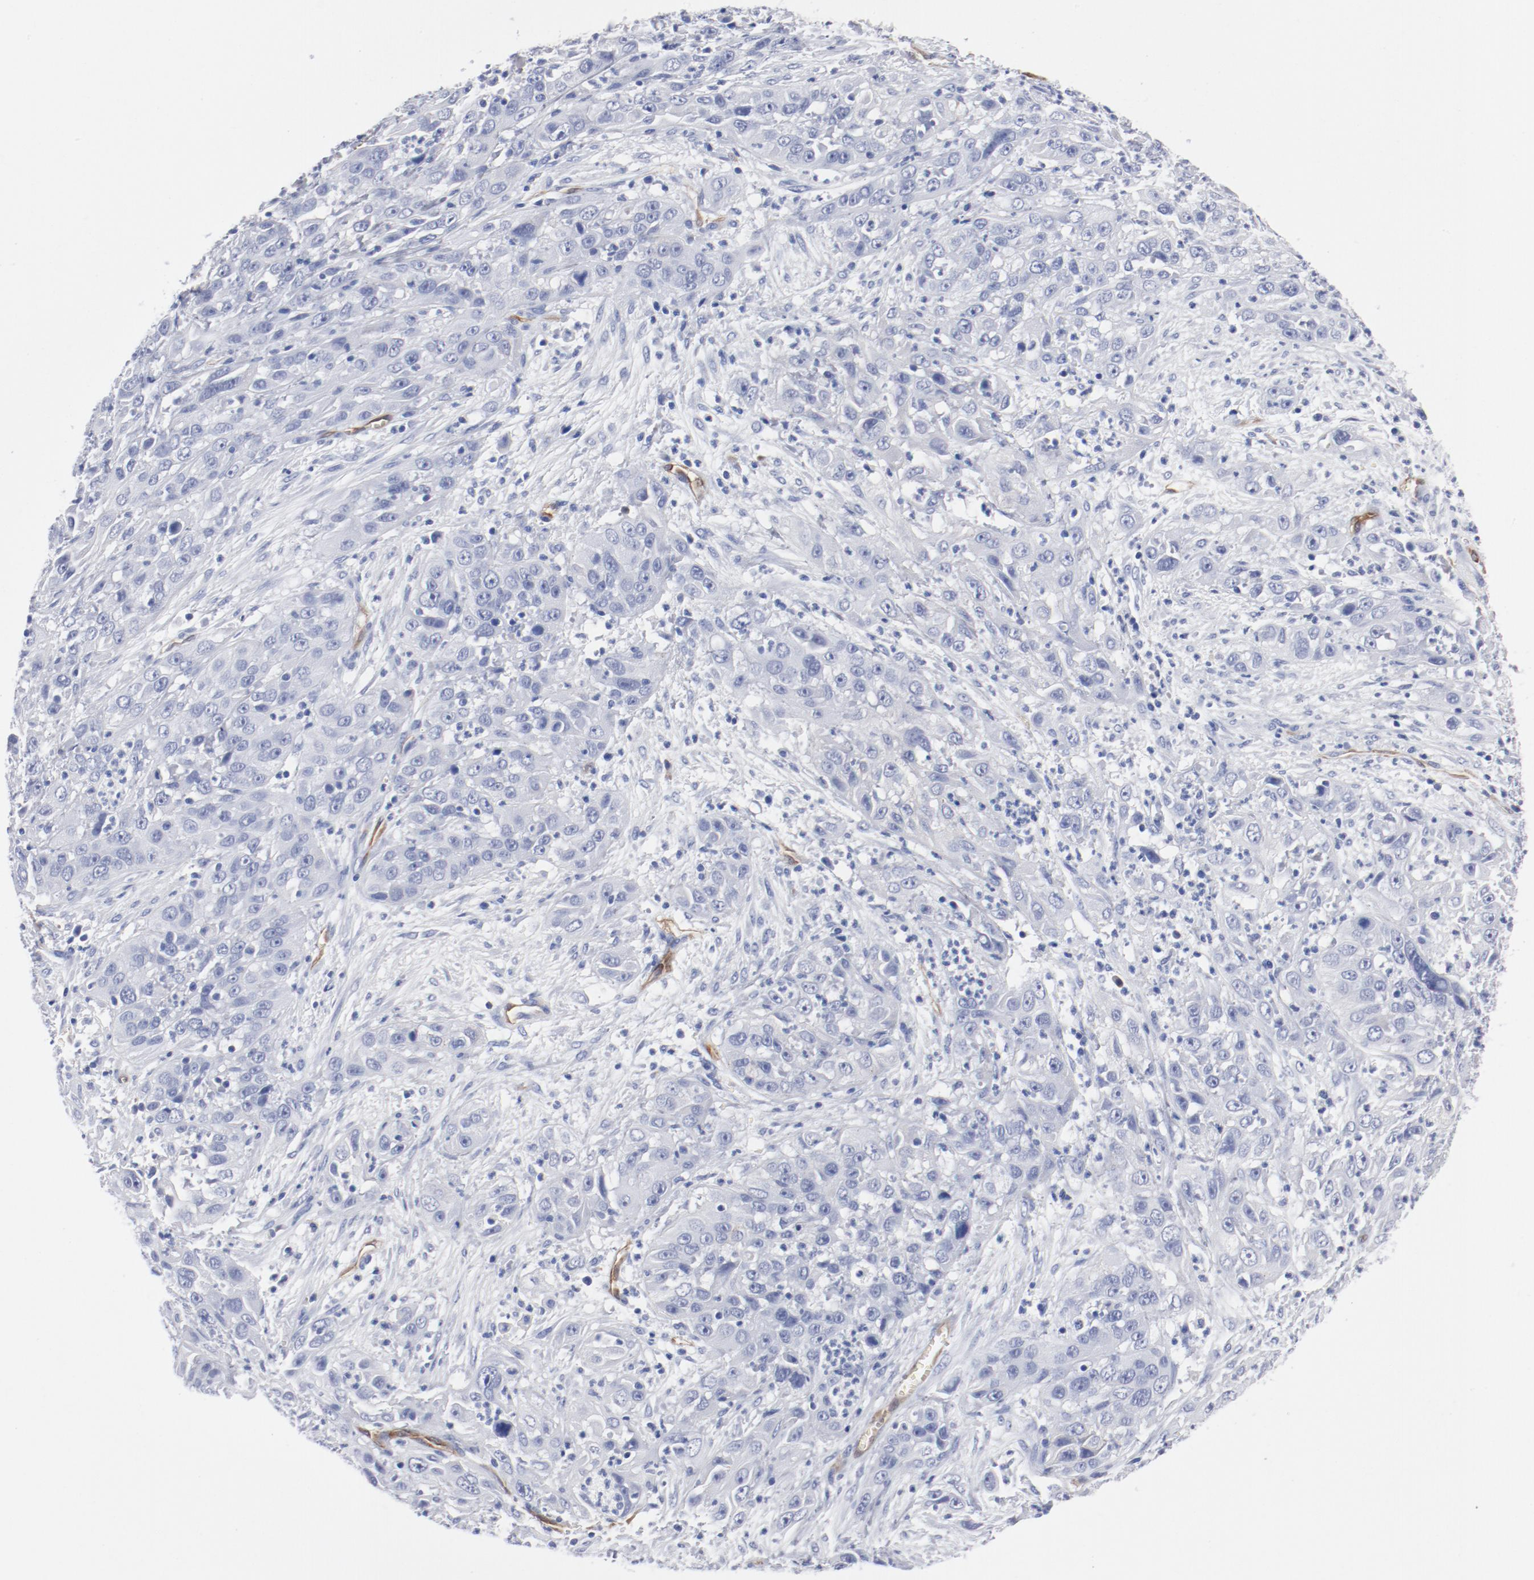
{"staining": {"intensity": "negative", "quantity": "none", "location": "none"}, "tissue": "cervical cancer", "cell_type": "Tumor cells", "image_type": "cancer", "snomed": [{"axis": "morphology", "description": "Squamous cell carcinoma, NOS"}, {"axis": "topography", "description": "Cervix"}], "caption": "This is a micrograph of immunohistochemistry (IHC) staining of squamous cell carcinoma (cervical), which shows no expression in tumor cells.", "gene": "SHANK3", "patient": {"sex": "female", "age": 32}}